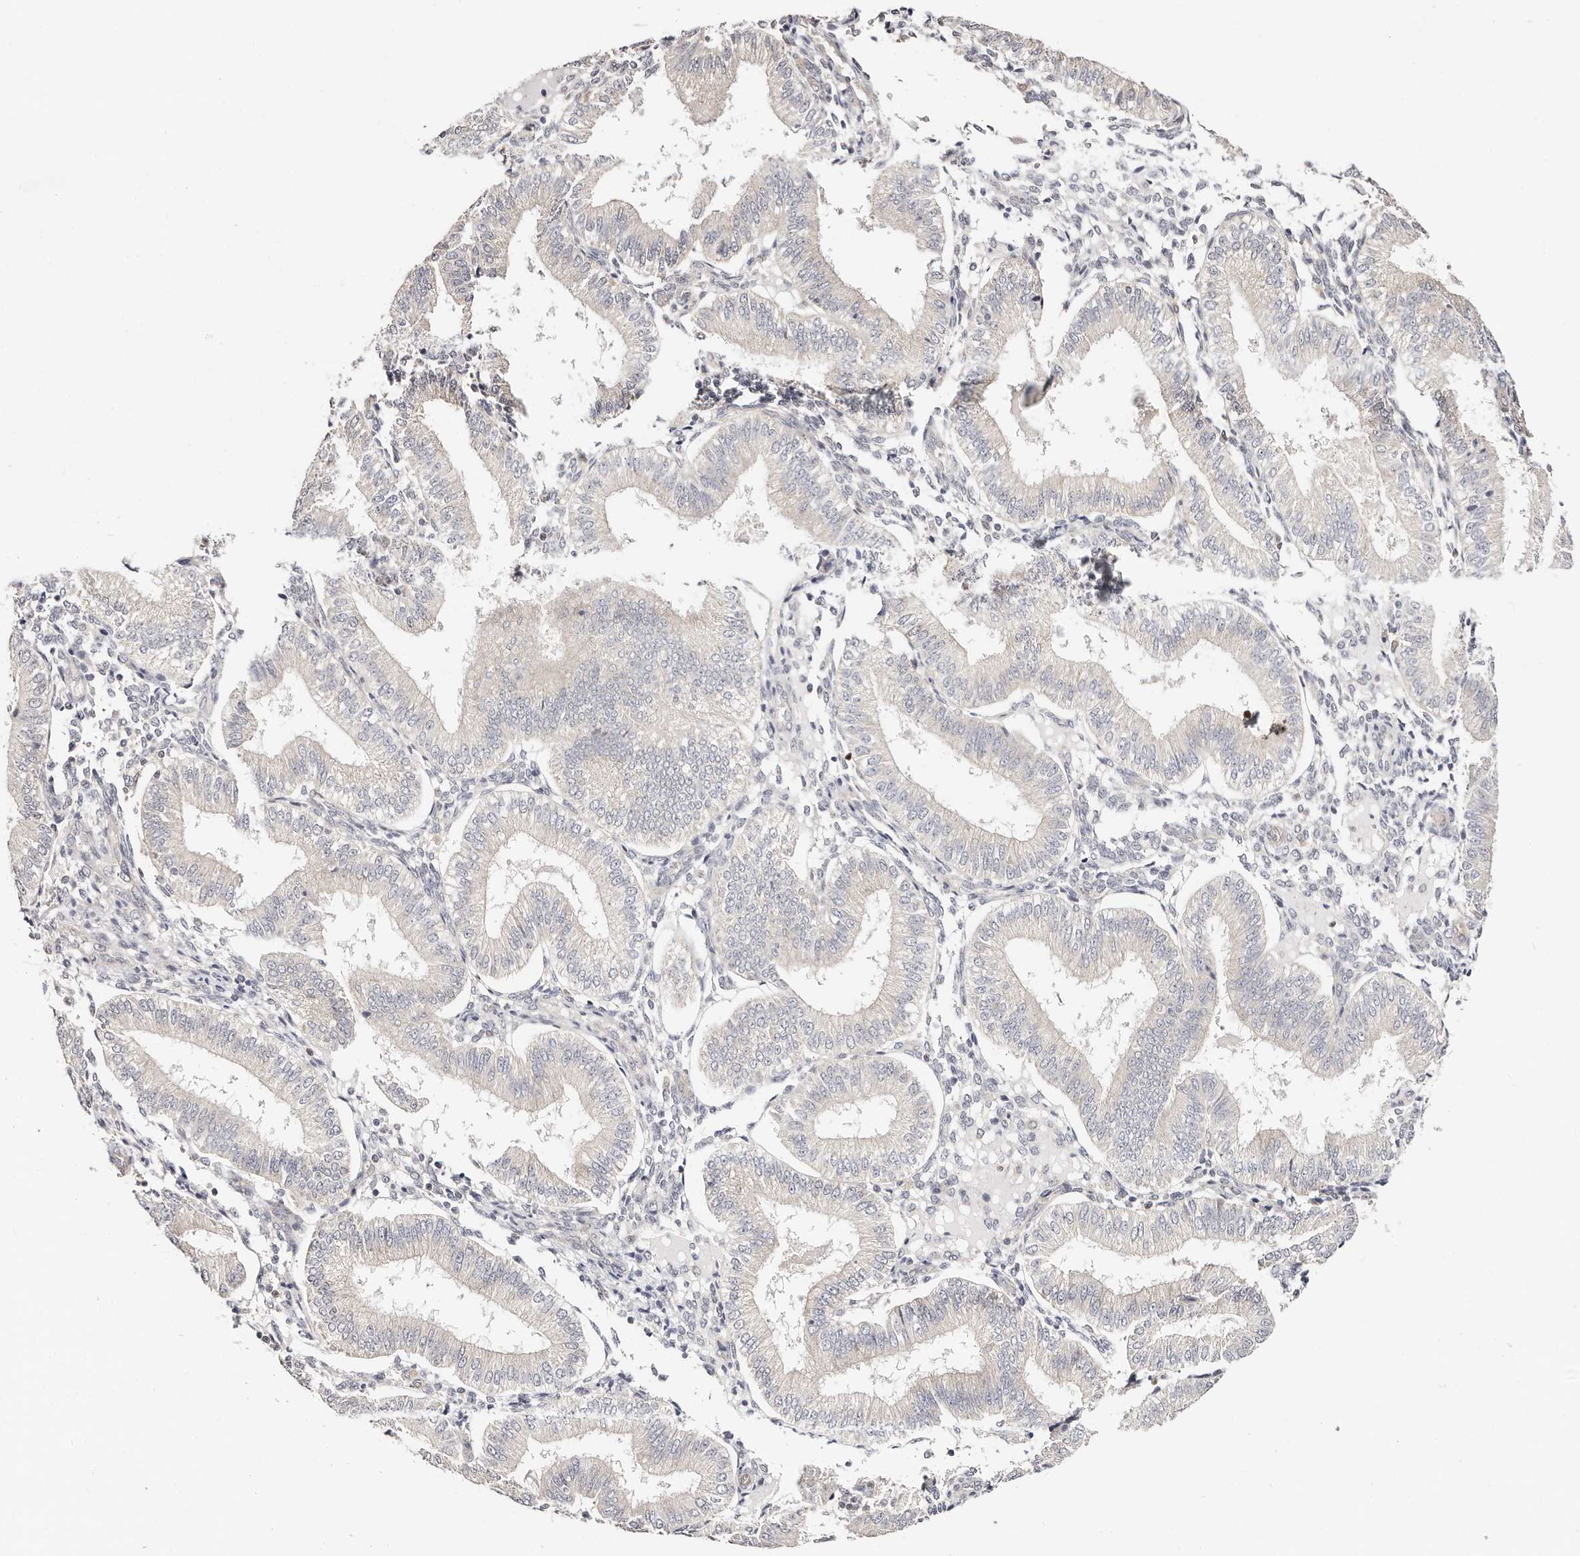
{"staining": {"intensity": "weak", "quantity": "<25%", "location": "cytoplasmic/membranous"}, "tissue": "endometrium", "cell_type": "Cells in endometrial stroma", "image_type": "normal", "snomed": [{"axis": "morphology", "description": "Normal tissue, NOS"}, {"axis": "topography", "description": "Endometrium"}], "caption": "DAB immunohistochemical staining of unremarkable endometrium displays no significant staining in cells in endometrial stroma. (Immunohistochemistry (ihc), brightfield microscopy, high magnification).", "gene": "STAT5A", "patient": {"sex": "female", "age": 39}}